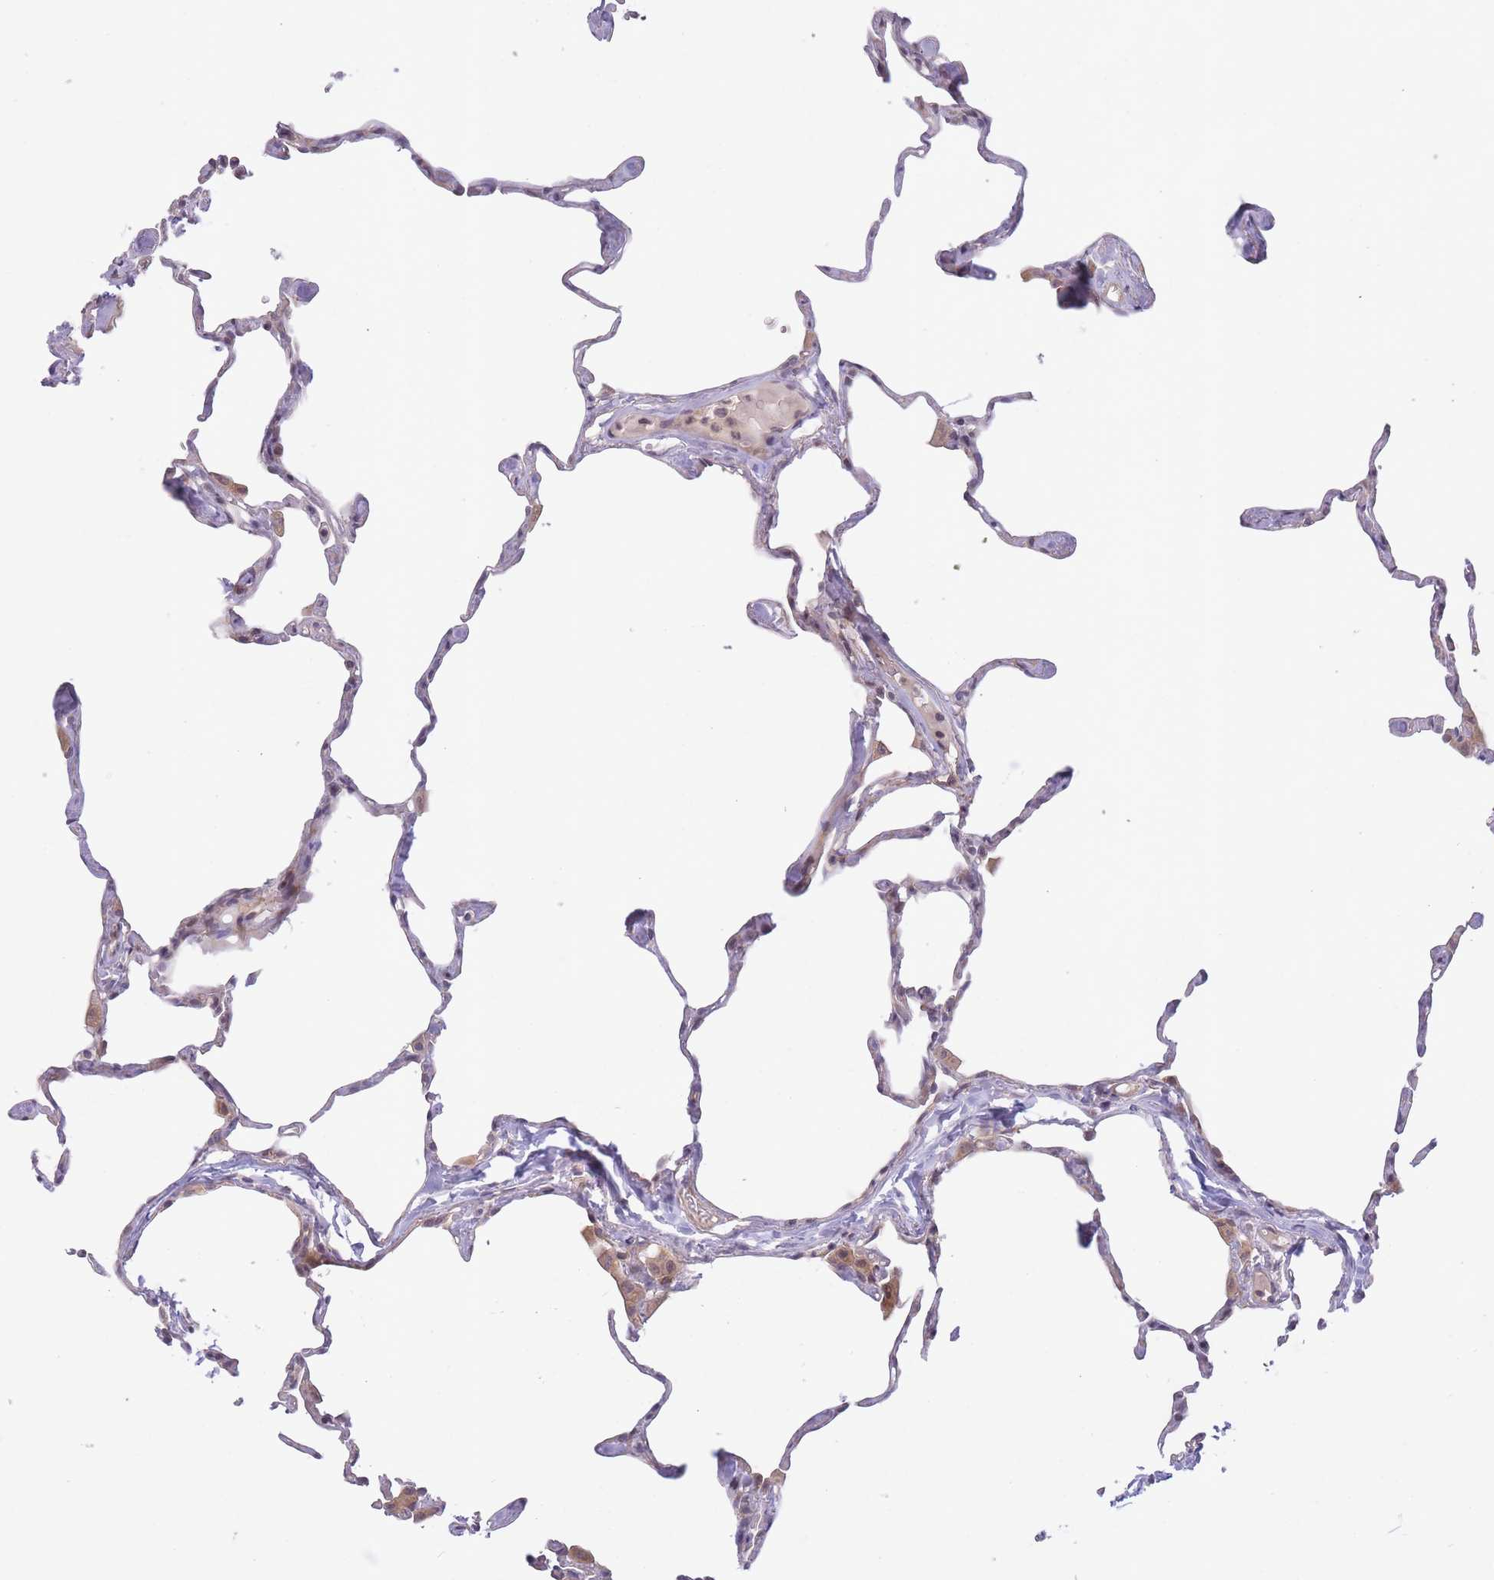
{"staining": {"intensity": "weak", "quantity": "<25%", "location": "cytoplasmic/membranous"}, "tissue": "lung", "cell_type": "Alveolar cells", "image_type": "normal", "snomed": [{"axis": "morphology", "description": "Normal tissue, NOS"}, {"axis": "topography", "description": "Lung"}], "caption": "Immunohistochemistry of normal human lung displays no staining in alveolar cells.", "gene": "FUT3", "patient": {"sex": "male", "age": 65}}